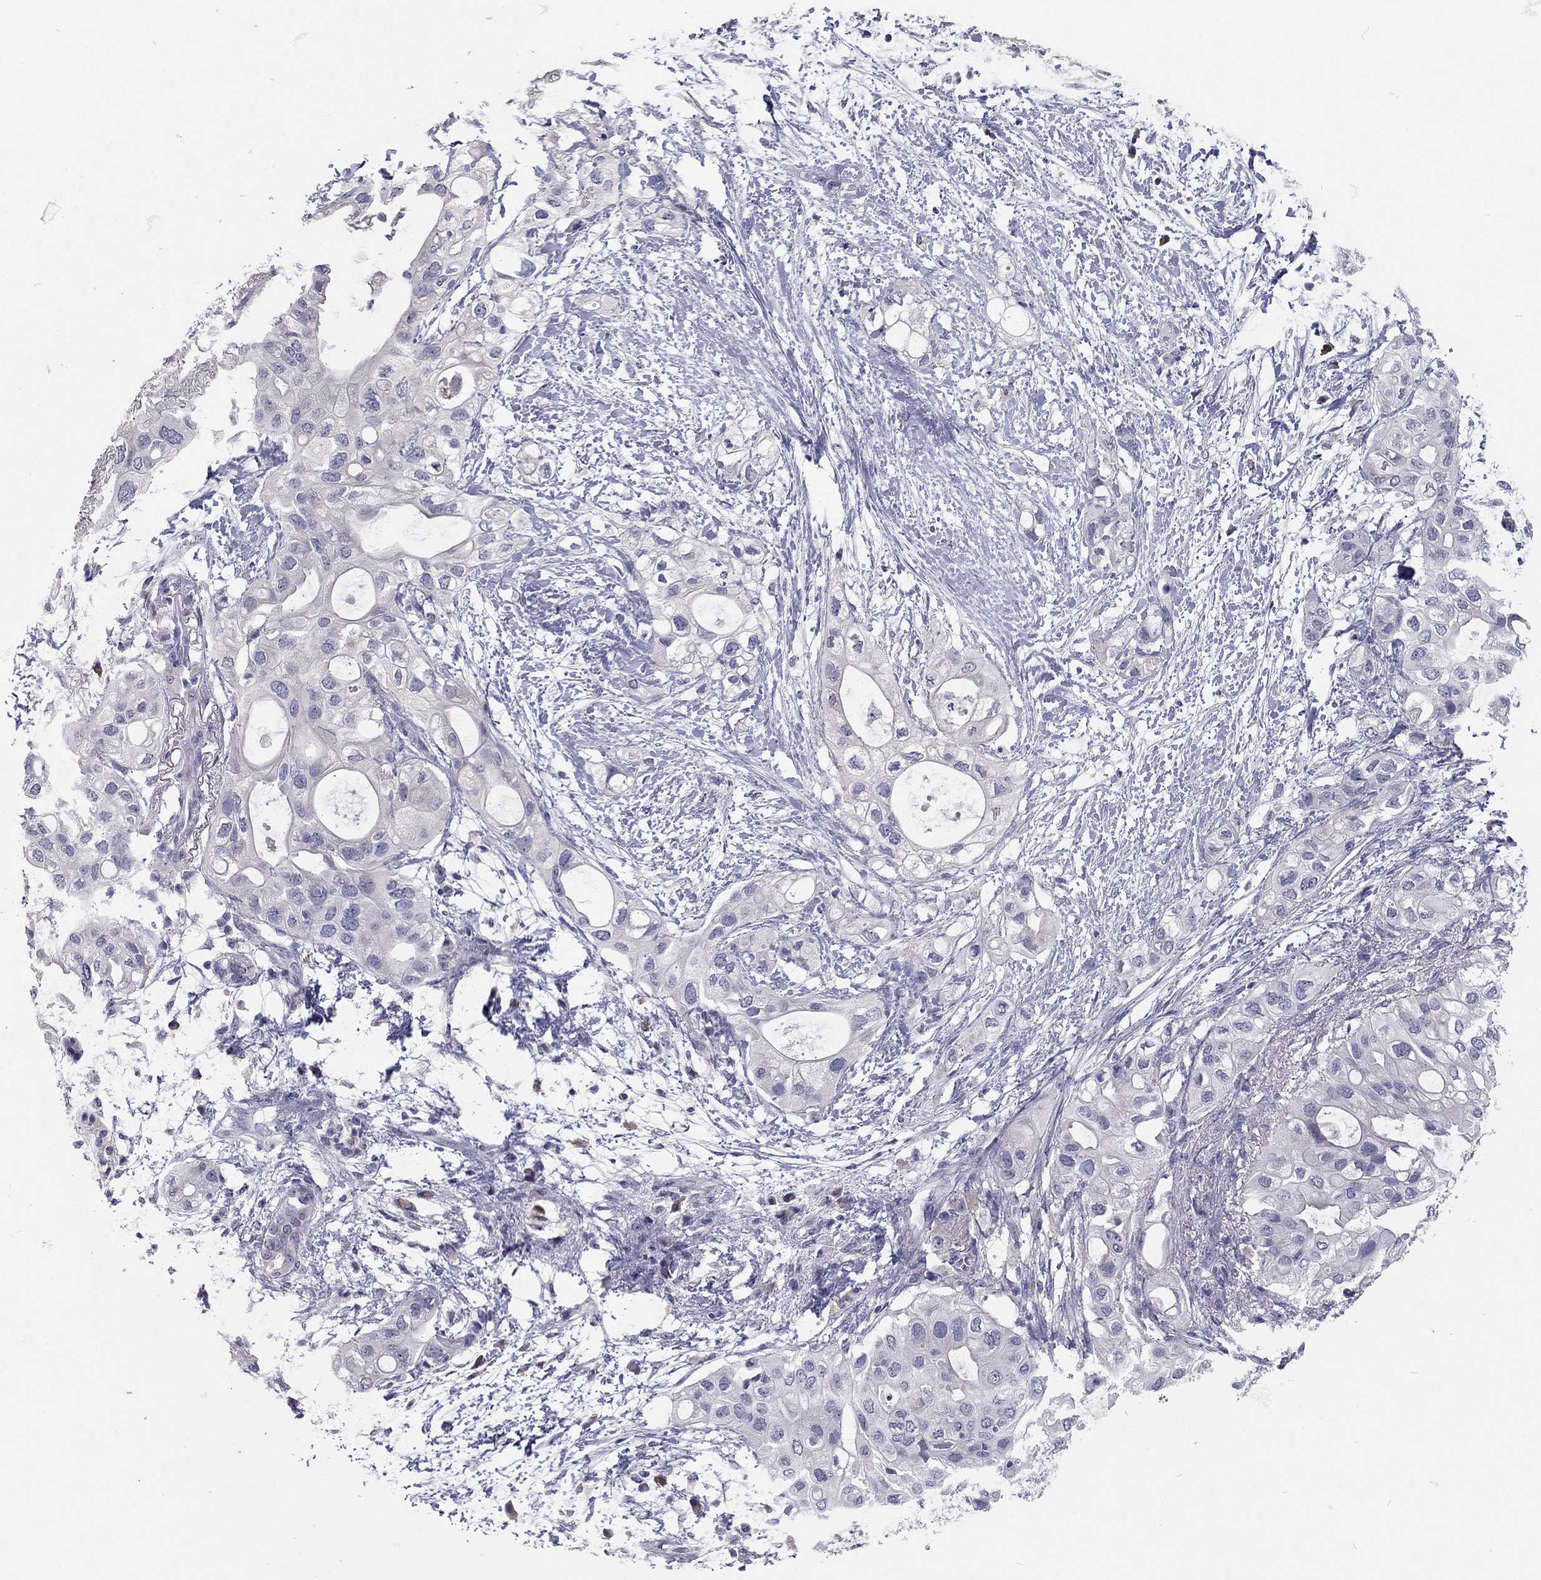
{"staining": {"intensity": "negative", "quantity": "none", "location": "none"}, "tissue": "pancreatic cancer", "cell_type": "Tumor cells", "image_type": "cancer", "snomed": [{"axis": "morphology", "description": "Adenocarcinoma, NOS"}, {"axis": "topography", "description": "Pancreas"}], "caption": "Tumor cells are negative for brown protein staining in adenocarcinoma (pancreatic). (Immunohistochemistry (ihc), brightfield microscopy, high magnification).", "gene": "SCARB1", "patient": {"sex": "female", "age": 72}}